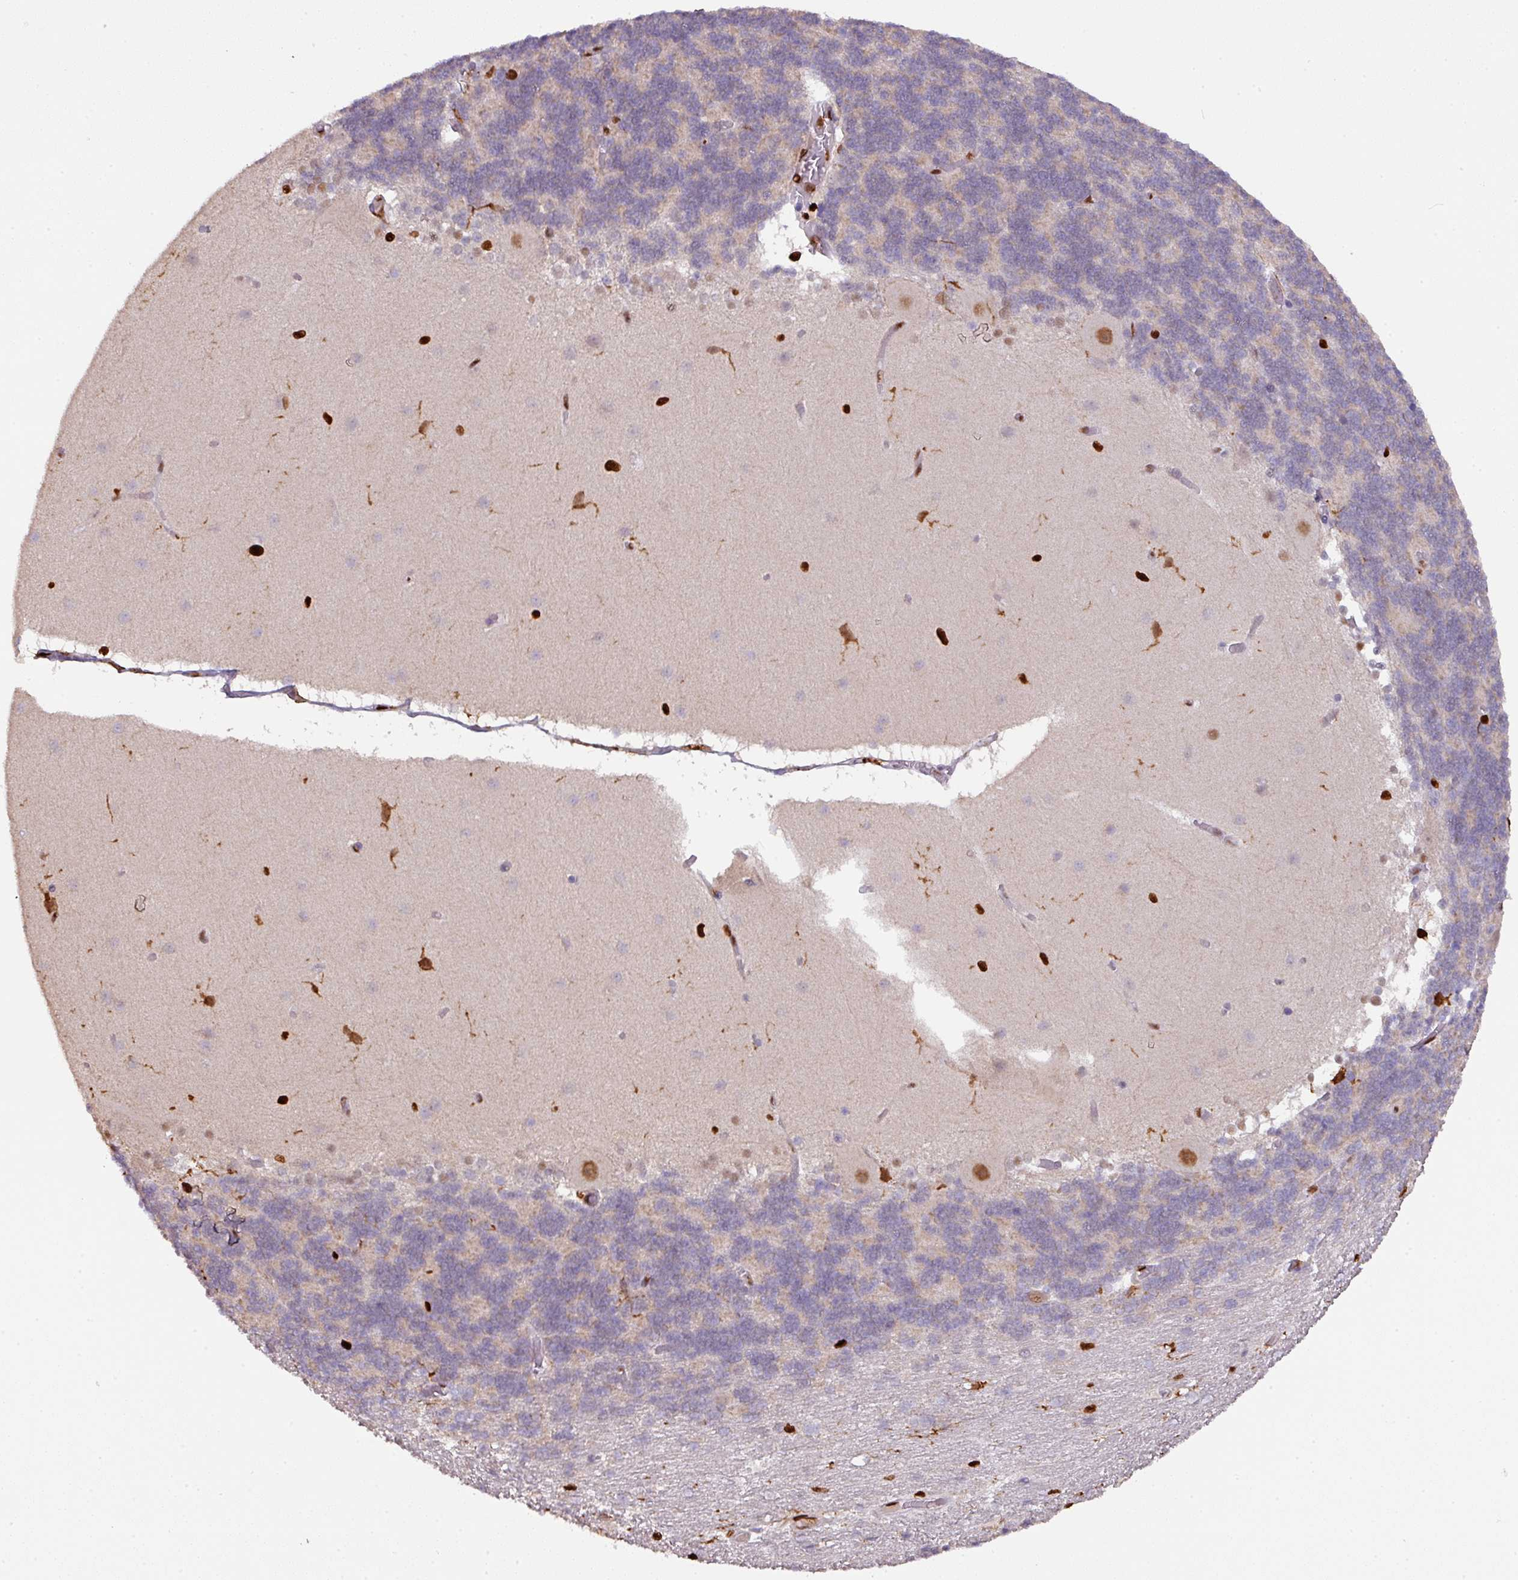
{"staining": {"intensity": "weak", "quantity": "25%-75%", "location": "cytoplasmic/membranous,nuclear"}, "tissue": "cerebellum", "cell_type": "Cells in granular layer", "image_type": "normal", "snomed": [{"axis": "morphology", "description": "Normal tissue, NOS"}, {"axis": "topography", "description": "Cerebellum"}], "caption": "The immunohistochemical stain labels weak cytoplasmic/membranous,nuclear staining in cells in granular layer of benign cerebellum.", "gene": "SAMHD1", "patient": {"sex": "female", "age": 54}}